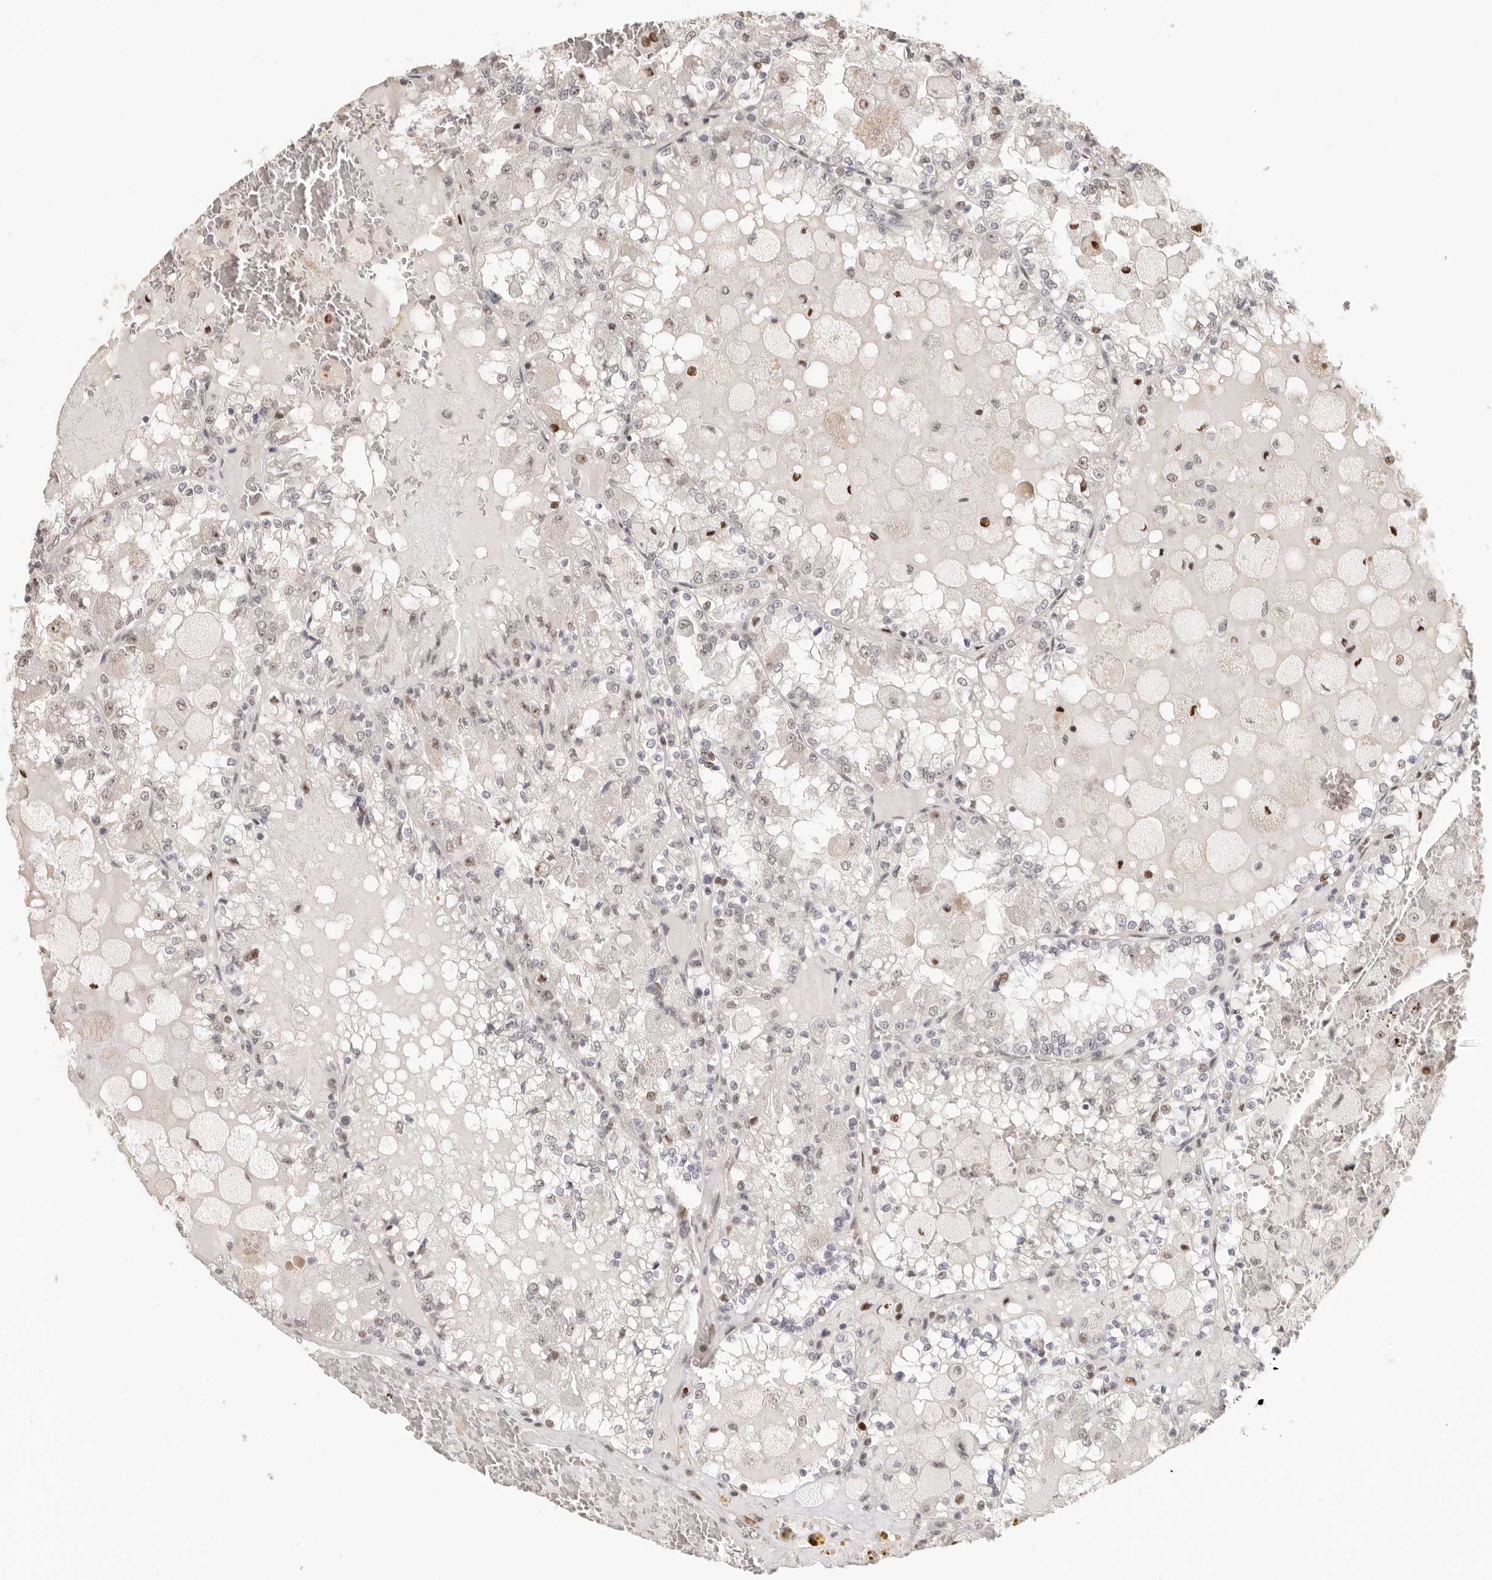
{"staining": {"intensity": "moderate", "quantity": "<25%", "location": "nuclear"}, "tissue": "renal cancer", "cell_type": "Tumor cells", "image_type": "cancer", "snomed": [{"axis": "morphology", "description": "Adenocarcinoma, NOS"}, {"axis": "topography", "description": "Kidney"}], "caption": "Renal adenocarcinoma stained with a brown dye displays moderate nuclear positive expression in approximately <25% of tumor cells.", "gene": "GPBP1L1", "patient": {"sex": "female", "age": 56}}